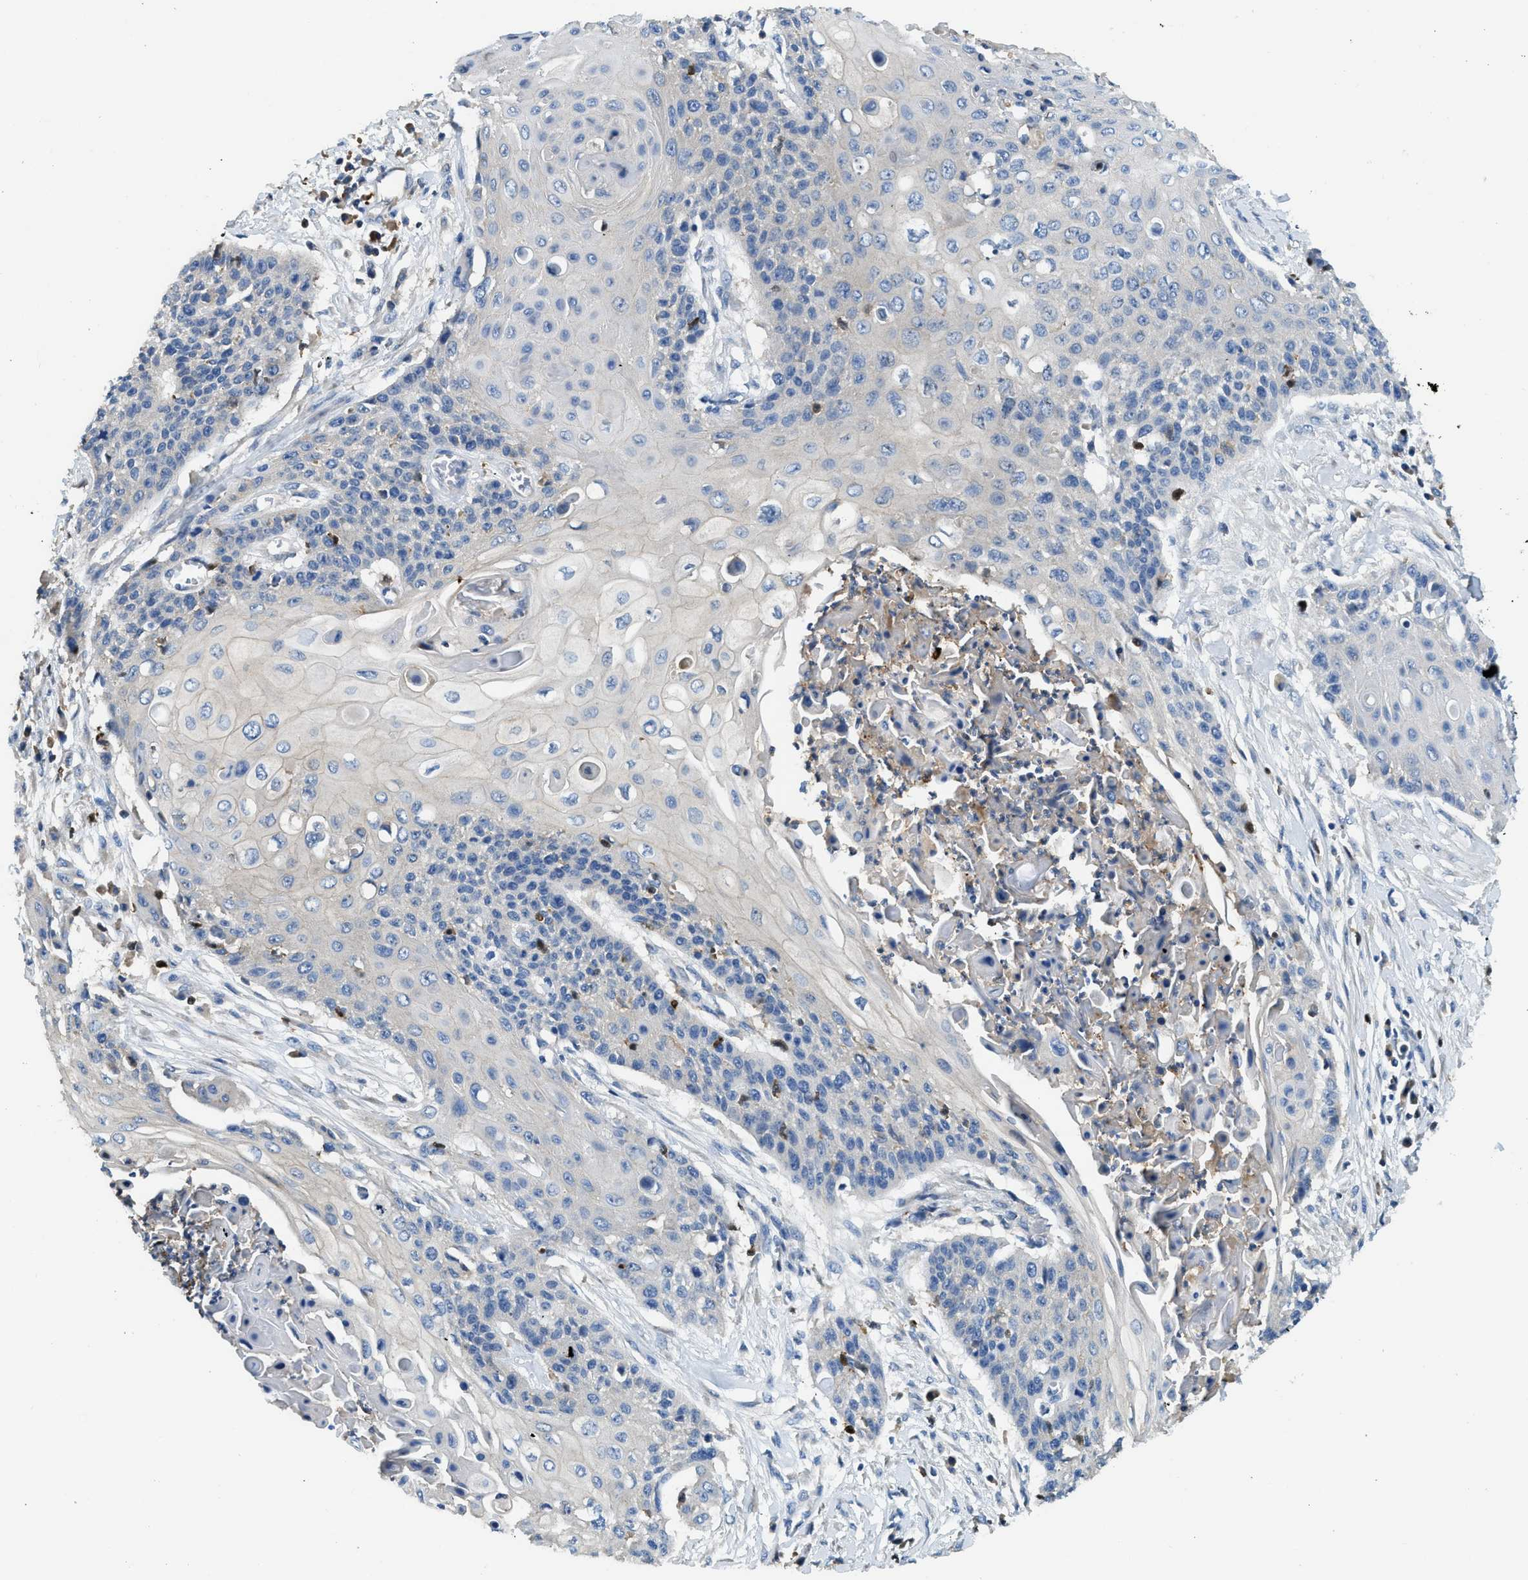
{"staining": {"intensity": "negative", "quantity": "none", "location": "none"}, "tissue": "cervical cancer", "cell_type": "Tumor cells", "image_type": "cancer", "snomed": [{"axis": "morphology", "description": "Squamous cell carcinoma, NOS"}, {"axis": "topography", "description": "Cervix"}], "caption": "An immunohistochemistry (IHC) image of cervical squamous cell carcinoma is shown. There is no staining in tumor cells of cervical squamous cell carcinoma.", "gene": "TOX", "patient": {"sex": "female", "age": 39}}